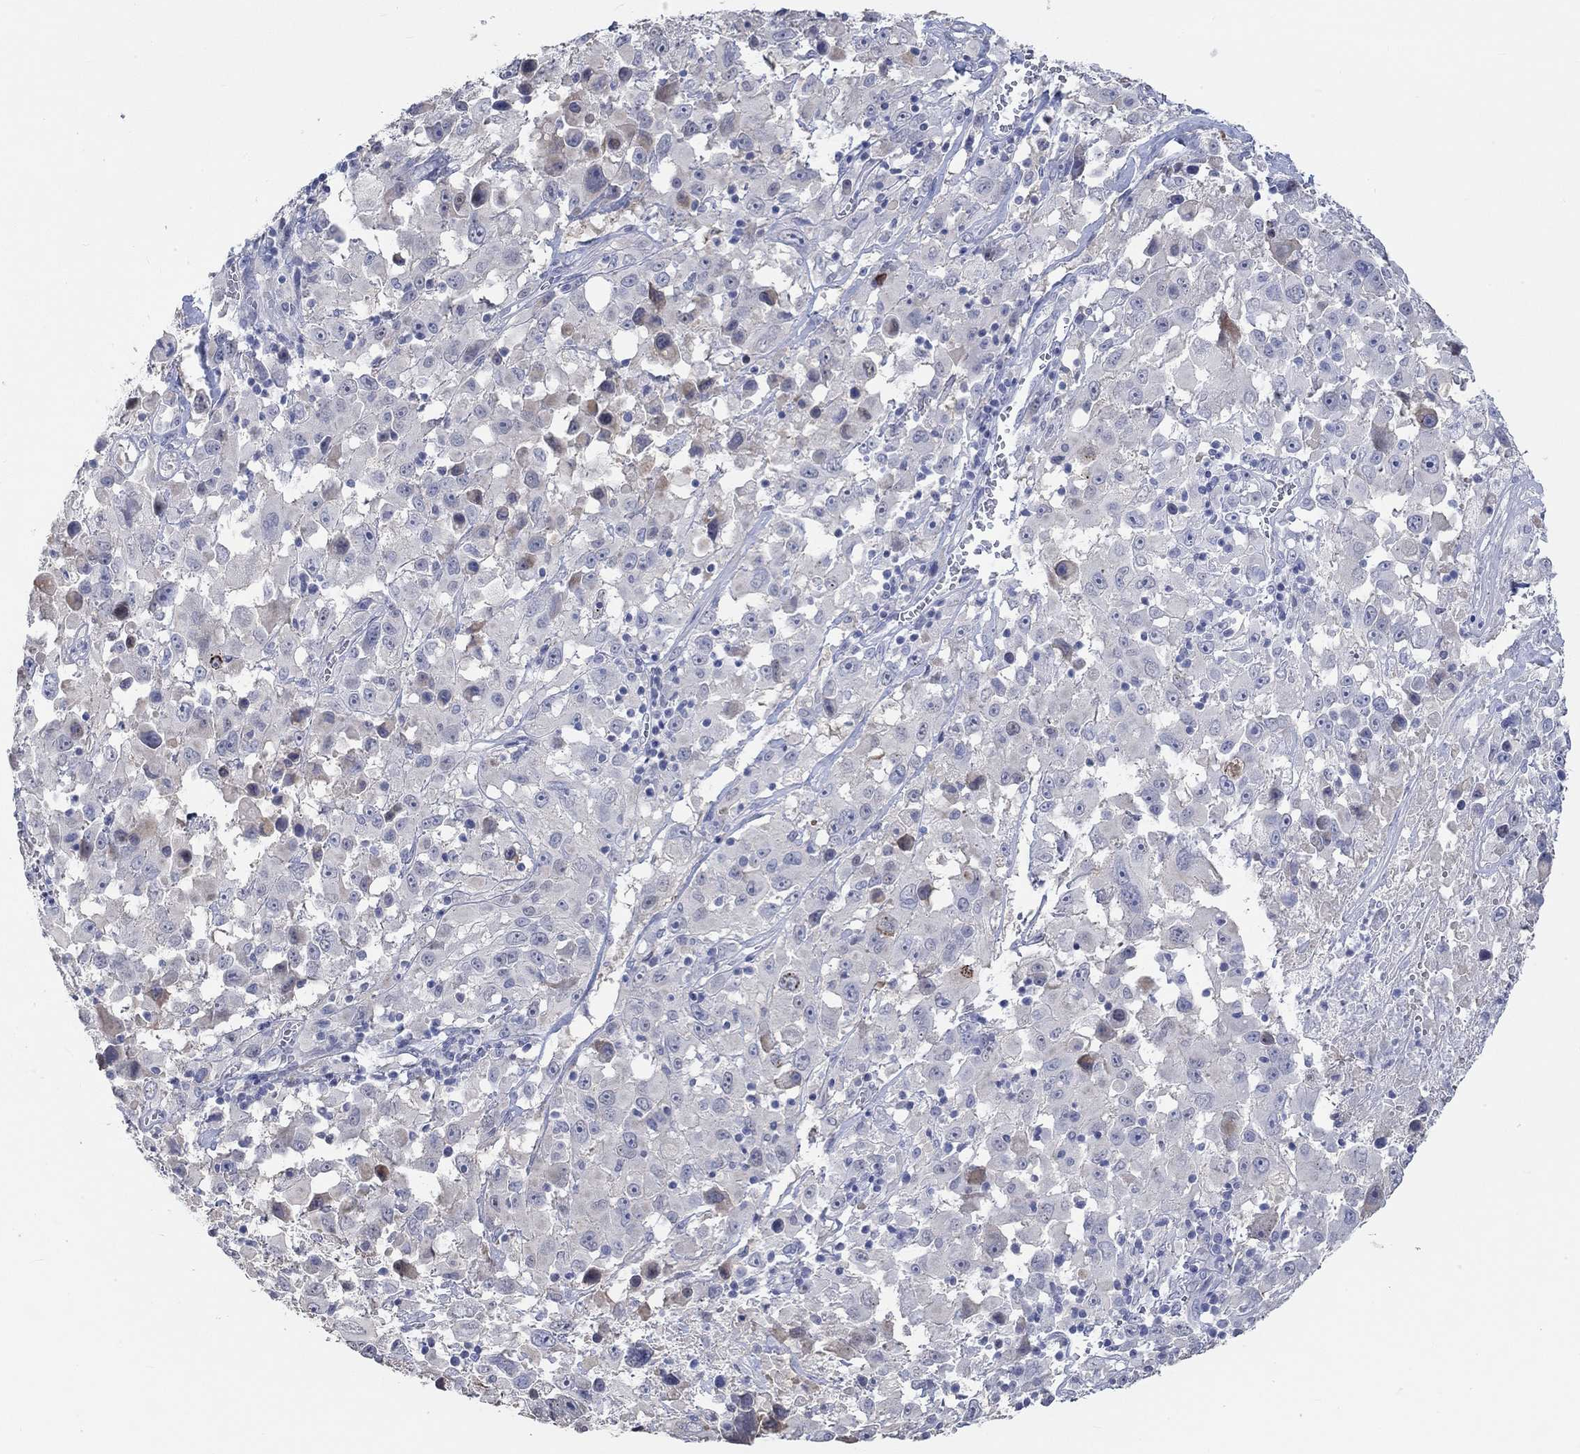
{"staining": {"intensity": "weak", "quantity": "<25%", "location": "cytoplasmic/membranous"}, "tissue": "melanoma", "cell_type": "Tumor cells", "image_type": "cancer", "snomed": [{"axis": "morphology", "description": "Malignant melanoma, Metastatic site"}, {"axis": "topography", "description": "Lymph node"}], "caption": "An image of human malignant melanoma (metastatic site) is negative for staining in tumor cells.", "gene": "PNMA5", "patient": {"sex": "male", "age": 50}}